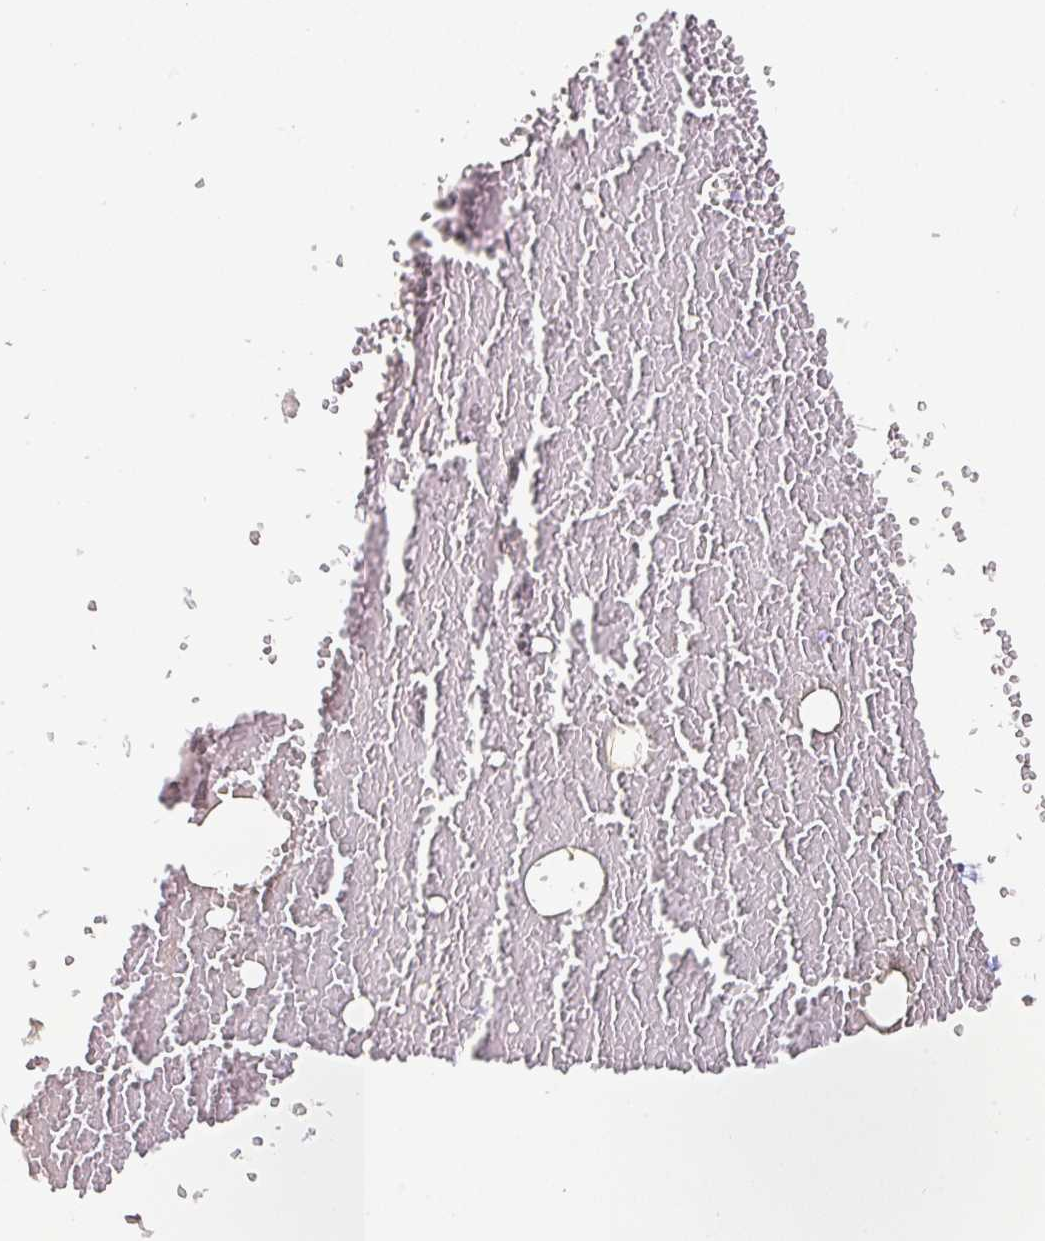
{"staining": {"intensity": "moderate", "quantity": "<25%", "location": "cytoplasmic/membranous"}, "tissue": "skin", "cell_type": "Epidermal cells", "image_type": "normal", "snomed": [{"axis": "morphology", "description": "Normal tissue, NOS"}, {"axis": "topography", "description": "Anal"}], "caption": "Immunohistochemistry (IHC) photomicrograph of unremarkable skin stained for a protein (brown), which demonstrates low levels of moderate cytoplasmic/membranous positivity in about <25% of epidermal cells.", "gene": "DRD5", "patient": {"sex": "female", "age": 78}}